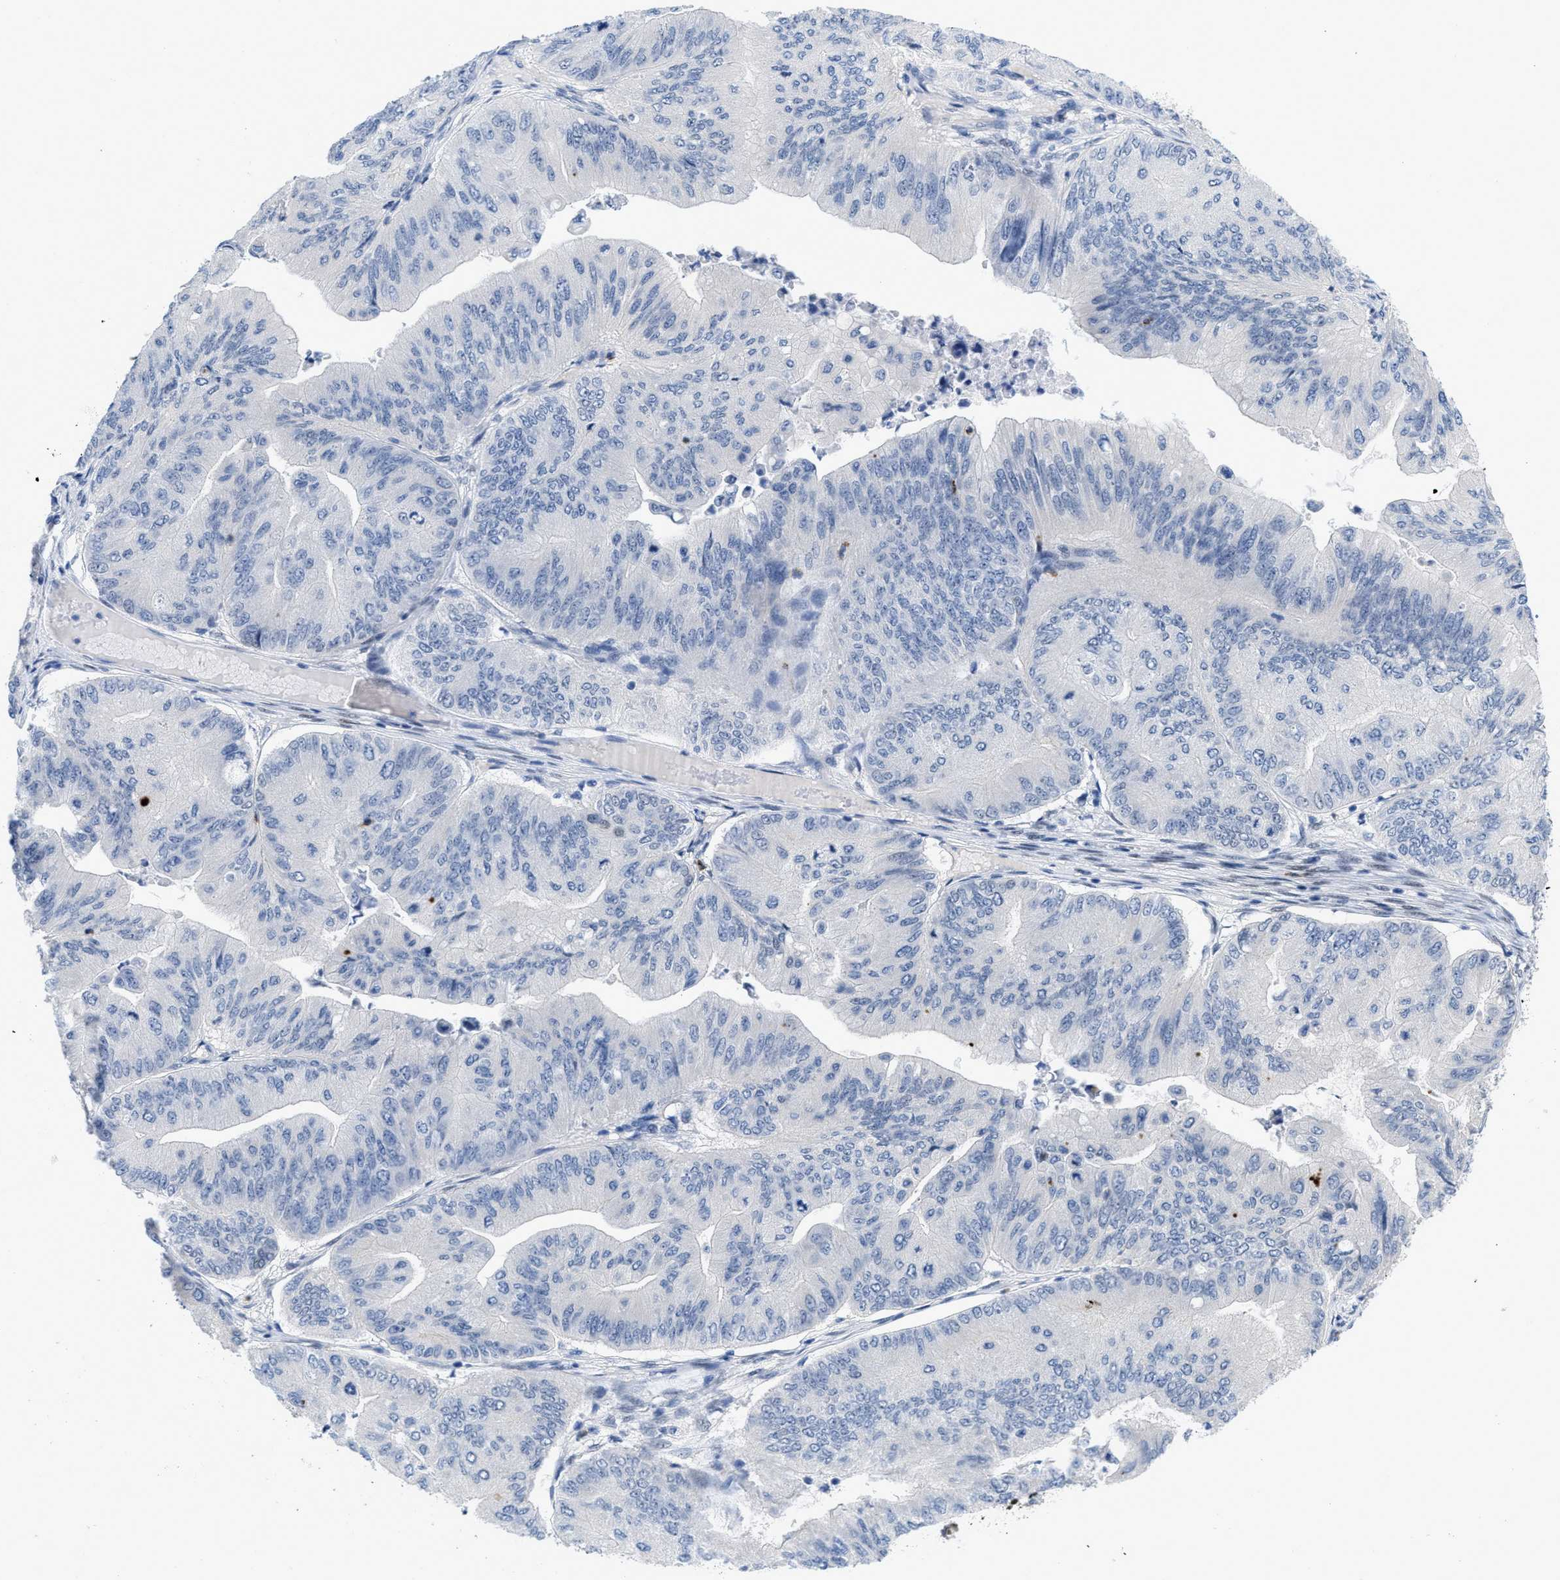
{"staining": {"intensity": "negative", "quantity": "none", "location": "none"}, "tissue": "ovarian cancer", "cell_type": "Tumor cells", "image_type": "cancer", "snomed": [{"axis": "morphology", "description": "Cystadenocarcinoma, mucinous, NOS"}, {"axis": "topography", "description": "Ovary"}], "caption": "Ovarian cancer was stained to show a protein in brown. There is no significant staining in tumor cells.", "gene": "NFIX", "patient": {"sex": "female", "age": 61}}